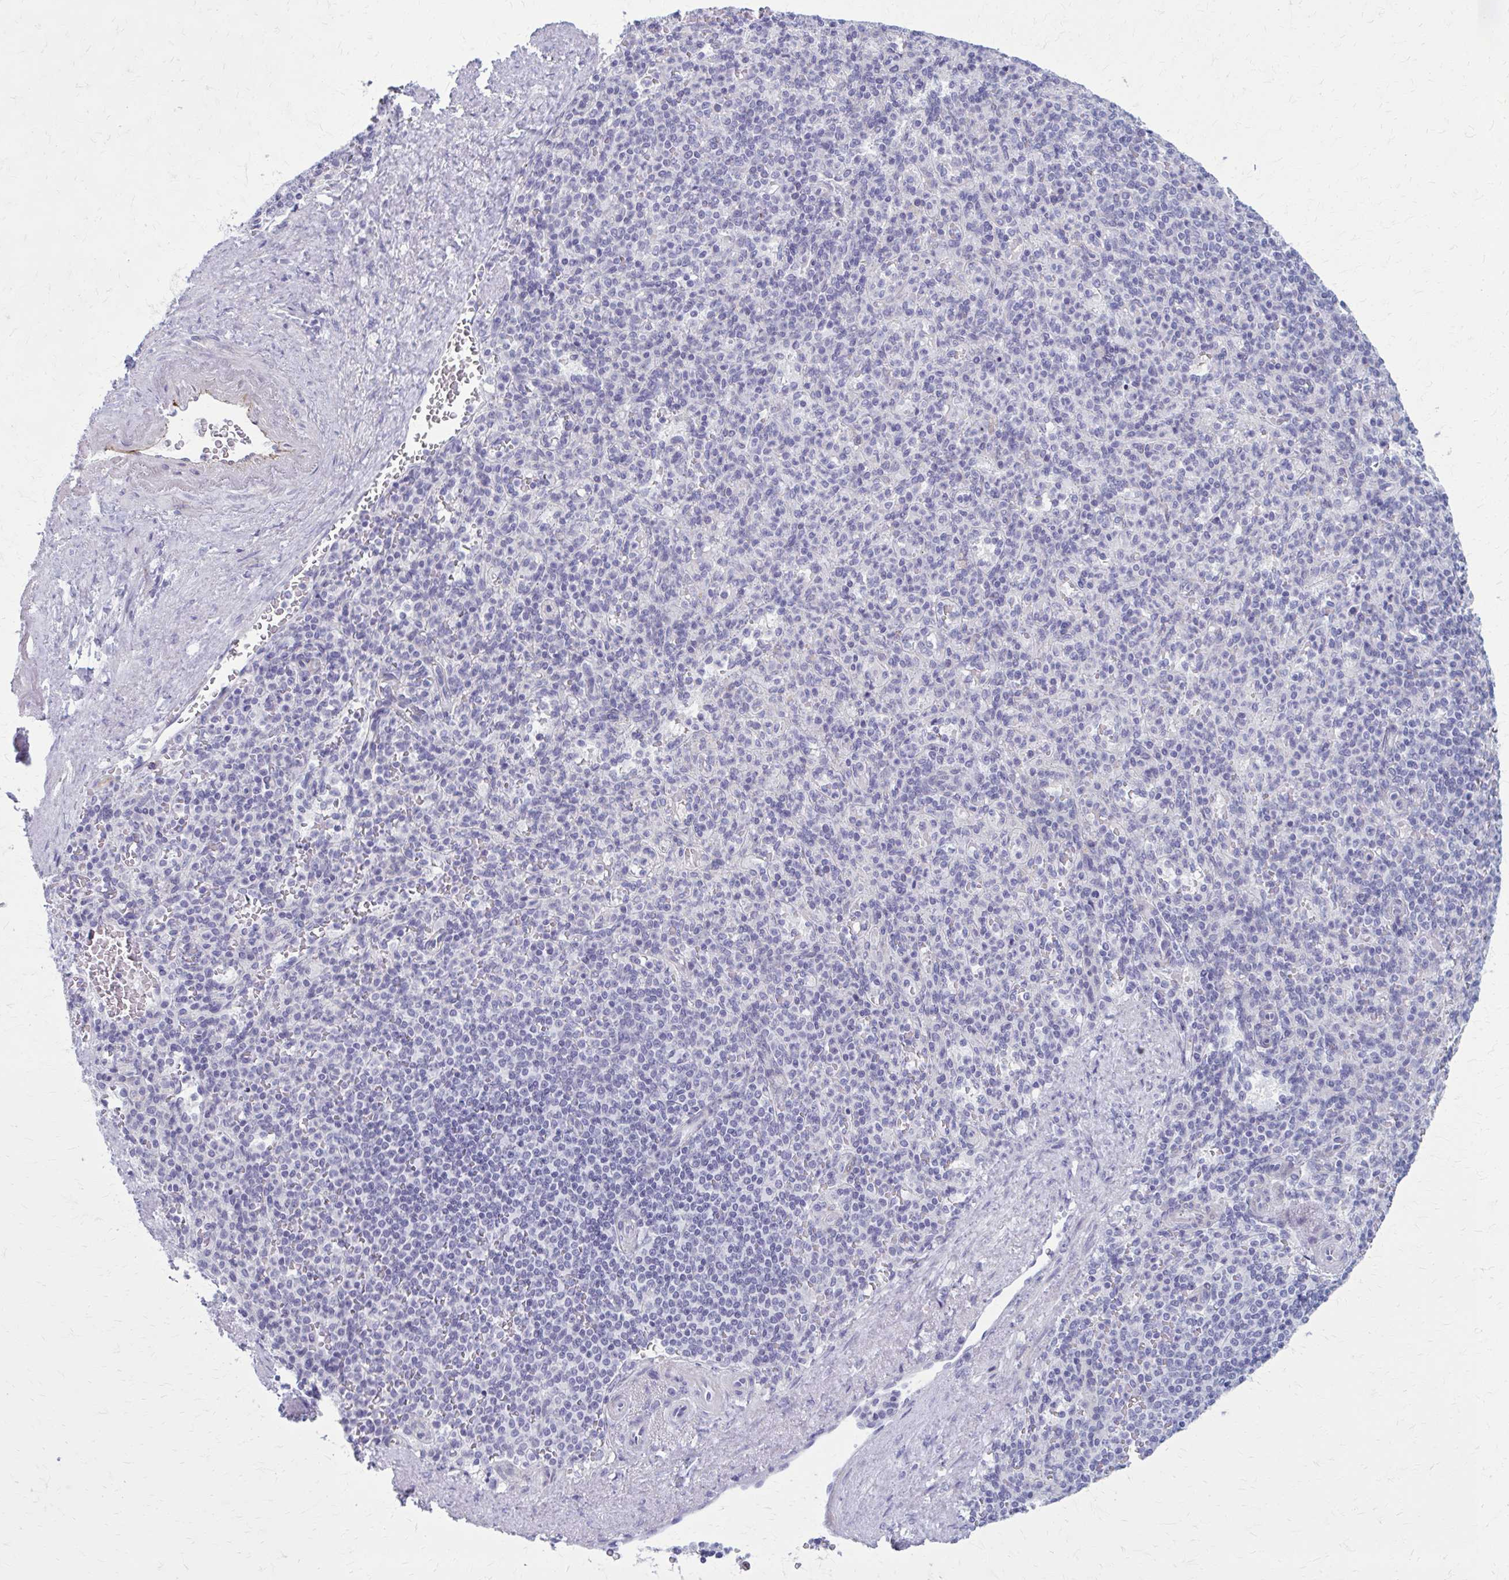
{"staining": {"intensity": "negative", "quantity": "none", "location": "none"}, "tissue": "spleen", "cell_type": "Cells in red pulp", "image_type": "normal", "snomed": [{"axis": "morphology", "description": "Normal tissue, NOS"}, {"axis": "topography", "description": "Spleen"}], "caption": "This is a image of immunohistochemistry staining of benign spleen, which shows no positivity in cells in red pulp.", "gene": "CASQ2", "patient": {"sex": "female", "age": 74}}